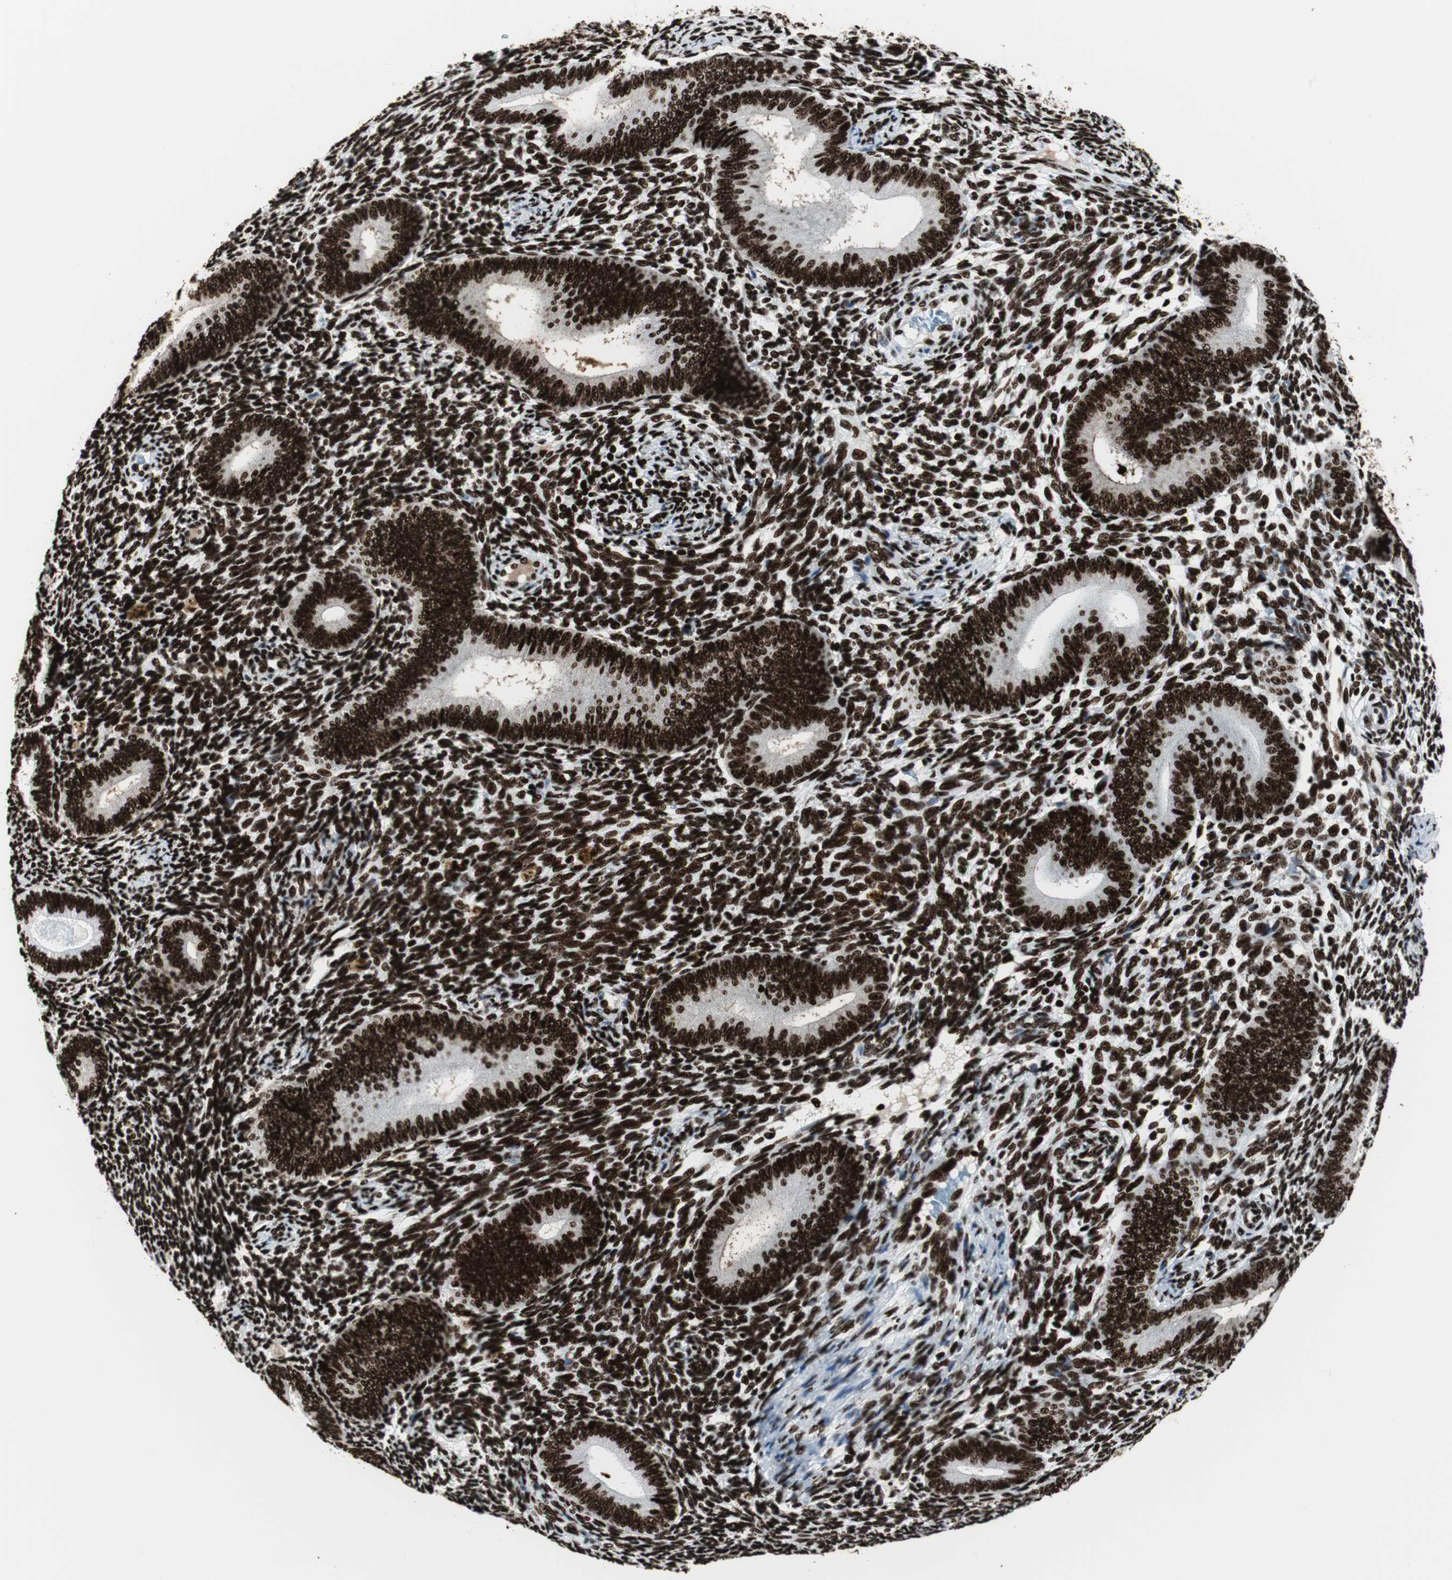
{"staining": {"intensity": "strong", "quantity": ">75%", "location": "nuclear"}, "tissue": "endometrium", "cell_type": "Cells in endometrial stroma", "image_type": "normal", "snomed": [{"axis": "morphology", "description": "Normal tissue, NOS"}, {"axis": "topography", "description": "Uterus"}, {"axis": "topography", "description": "Endometrium"}], "caption": "DAB immunohistochemical staining of normal endometrium displays strong nuclear protein staining in approximately >75% of cells in endometrial stroma. (DAB (3,3'-diaminobenzidine) IHC with brightfield microscopy, high magnification).", "gene": "NCL", "patient": {"sex": "female", "age": 33}}